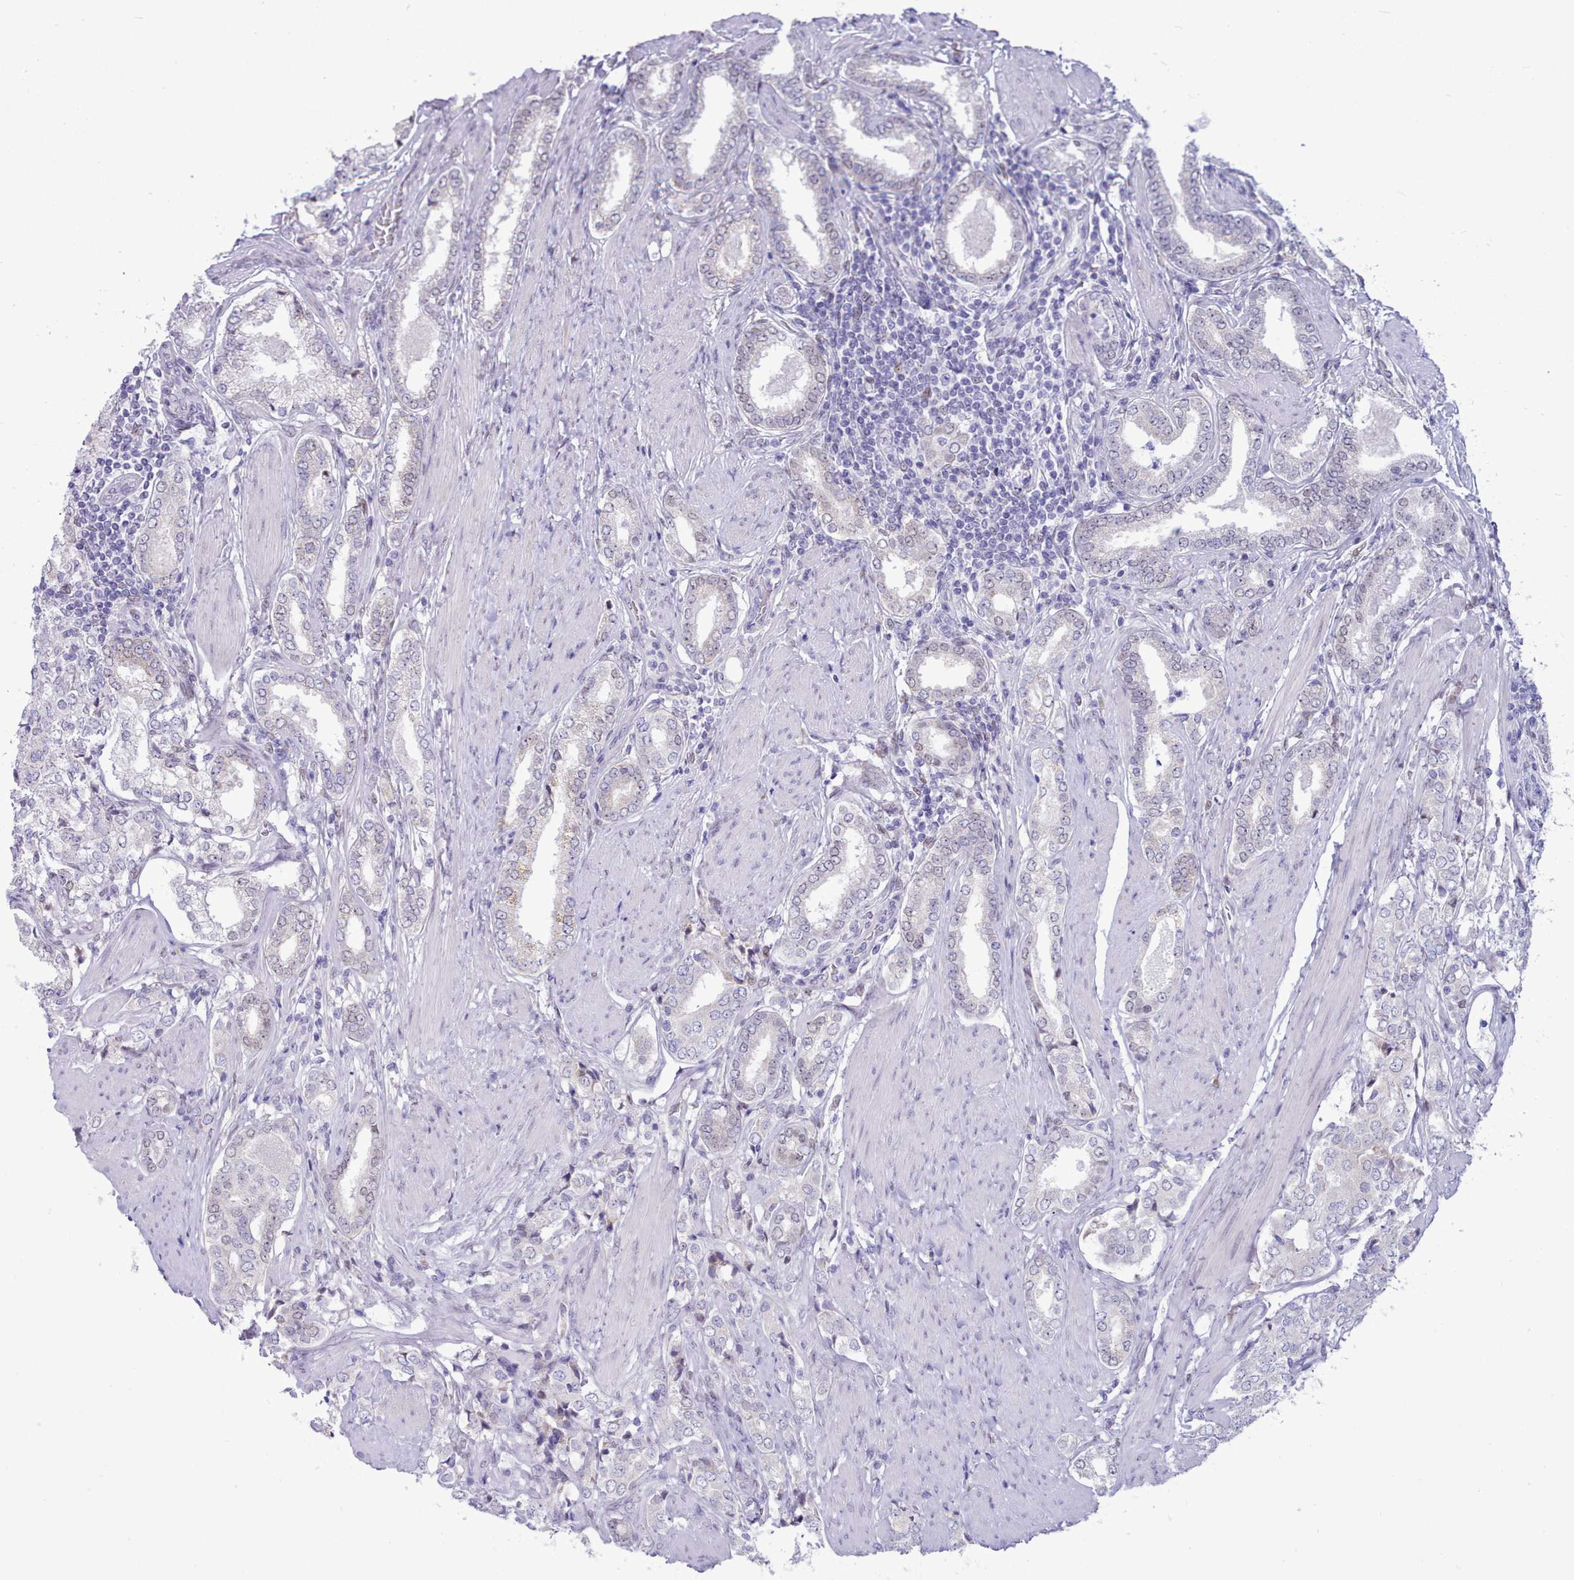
{"staining": {"intensity": "negative", "quantity": "none", "location": "none"}, "tissue": "prostate cancer", "cell_type": "Tumor cells", "image_type": "cancer", "snomed": [{"axis": "morphology", "description": "Adenocarcinoma, High grade"}, {"axis": "topography", "description": "Prostate"}], "caption": "Immunohistochemistry (IHC) photomicrograph of prostate cancer (adenocarcinoma (high-grade)) stained for a protein (brown), which demonstrates no positivity in tumor cells. Nuclei are stained in blue.", "gene": "TMEM253", "patient": {"sex": "male", "age": 71}}